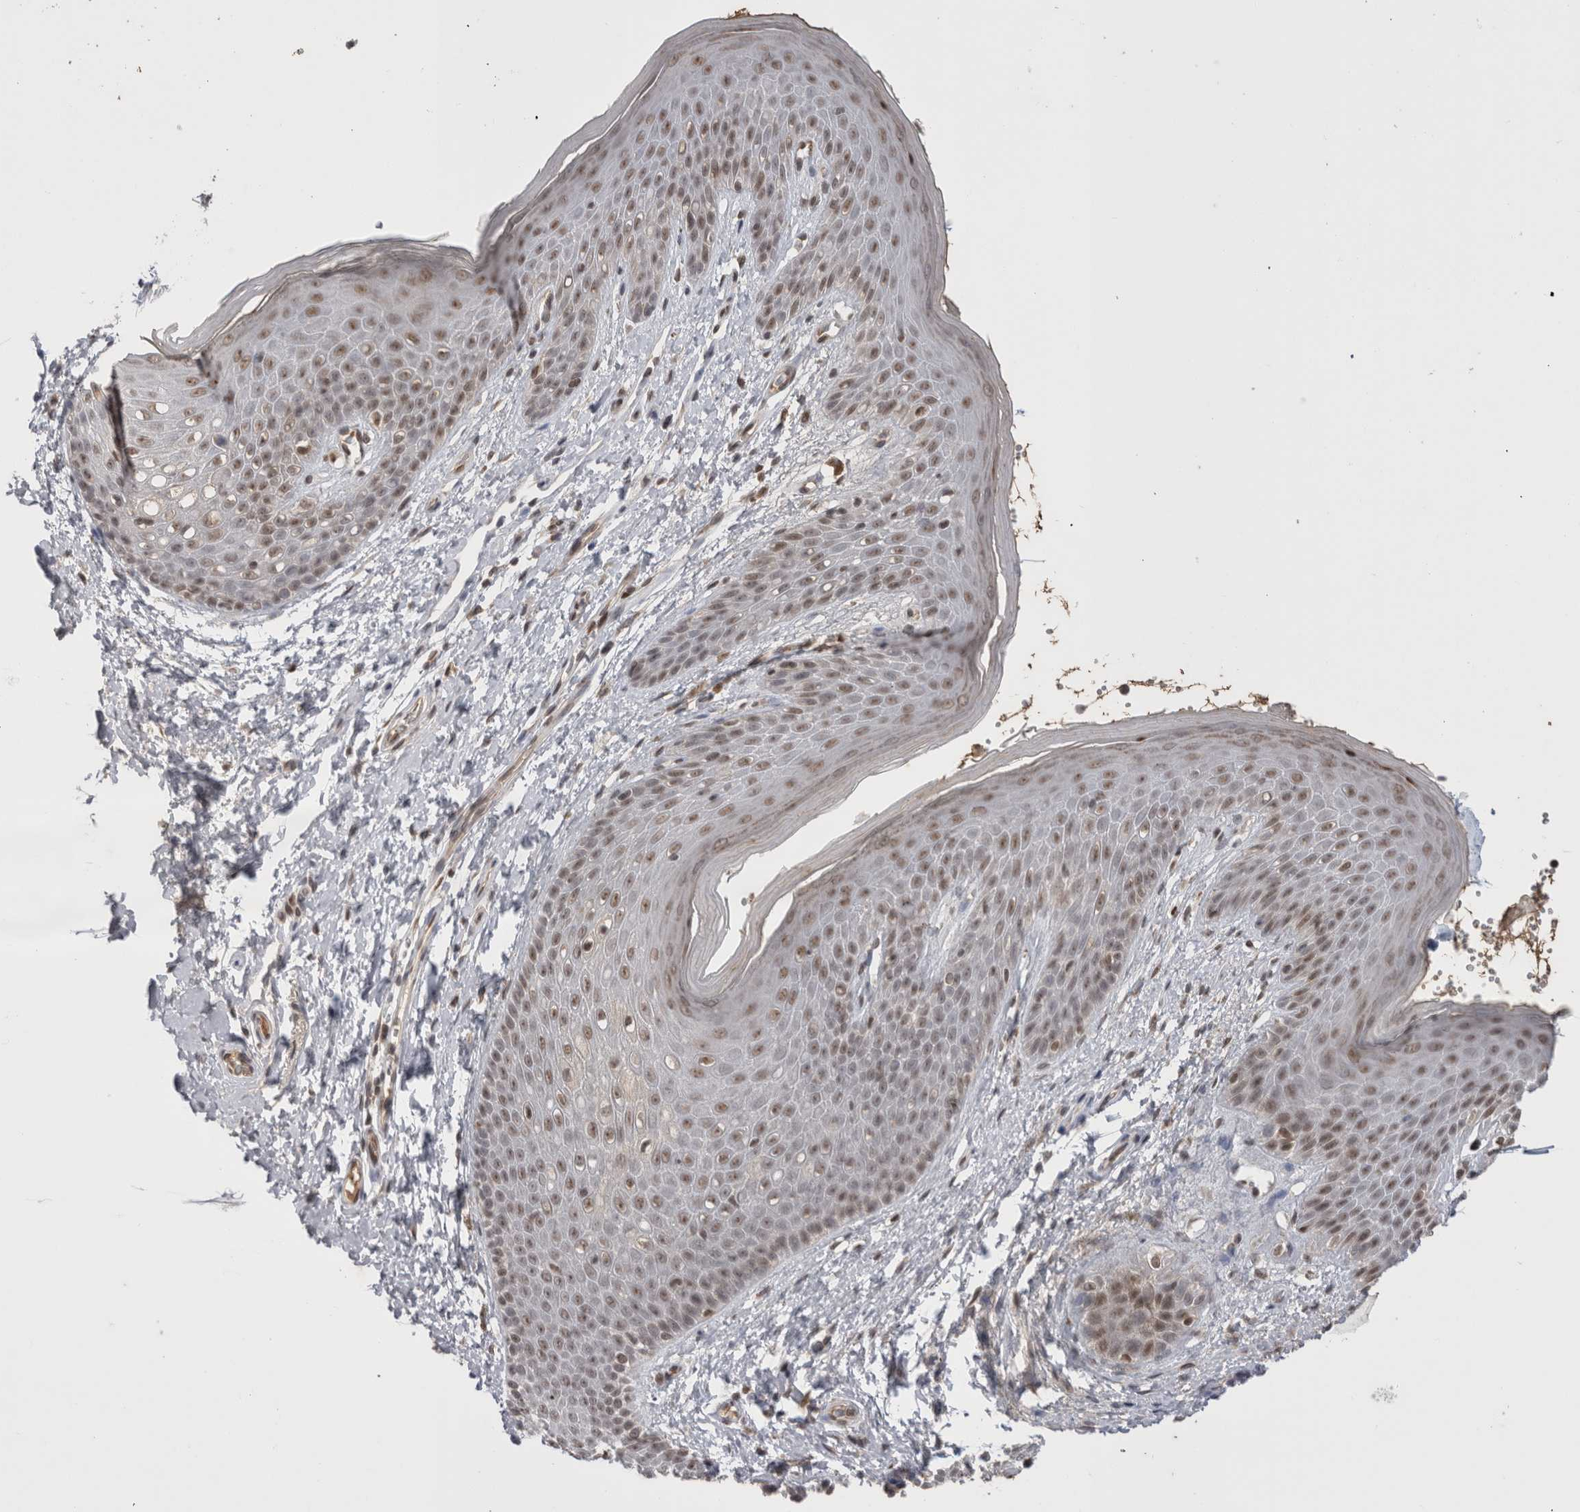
{"staining": {"intensity": "weak", "quantity": "25%-75%", "location": "nuclear"}, "tissue": "skin", "cell_type": "Epidermal cells", "image_type": "normal", "snomed": [{"axis": "morphology", "description": "Normal tissue, NOS"}, {"axis": "topography", "description": "Anal"}], "caption": "High-power microscopy captured an IHC photomicrograph of benign skin, revealing weak nuclear positivity in approximately 25%-75% of epidermal cells.", "gene": "DAXX", "patient": {"sex": "male", "age": 74}}